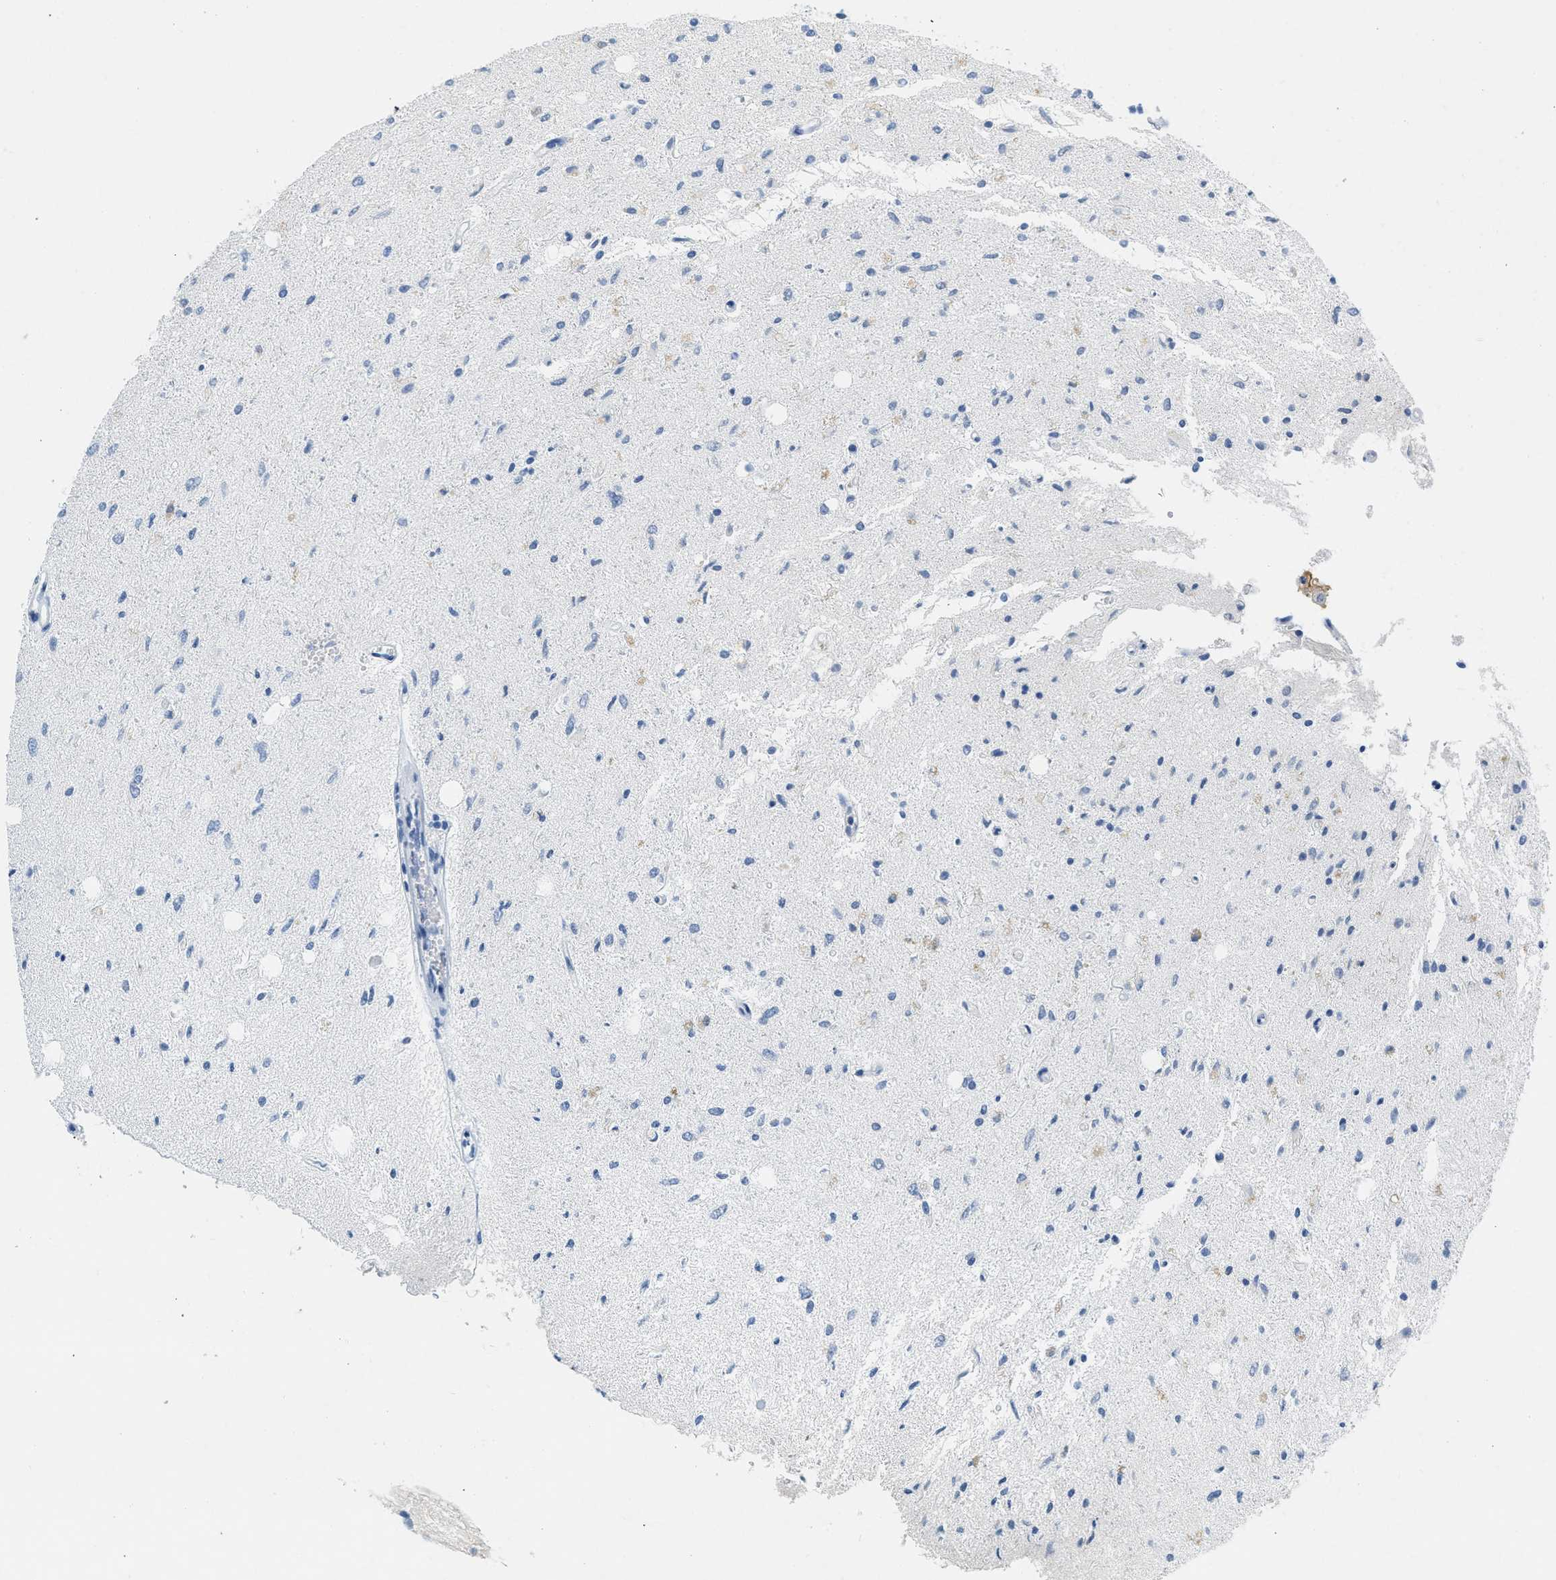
{"staining": {"intensity": "negative", "quantity": "none", "location": "none"}, "tissue": "glioma", "cell_type": "Tumor cells", "image_type": "cancer", "snomed": [{"axis": "morphology", "description": "Glioma, malignant, Low grade"}, {"axis": "topography", "description": "Brain"}], "caption": "DAB (3,3'-diaminobenzidine) immunohistochemical staining of malignant low-grade glioma shows no significant positivity in tumor cells.", "gene": "HSF2", "patient": {"sex": "male", "age": 77}}